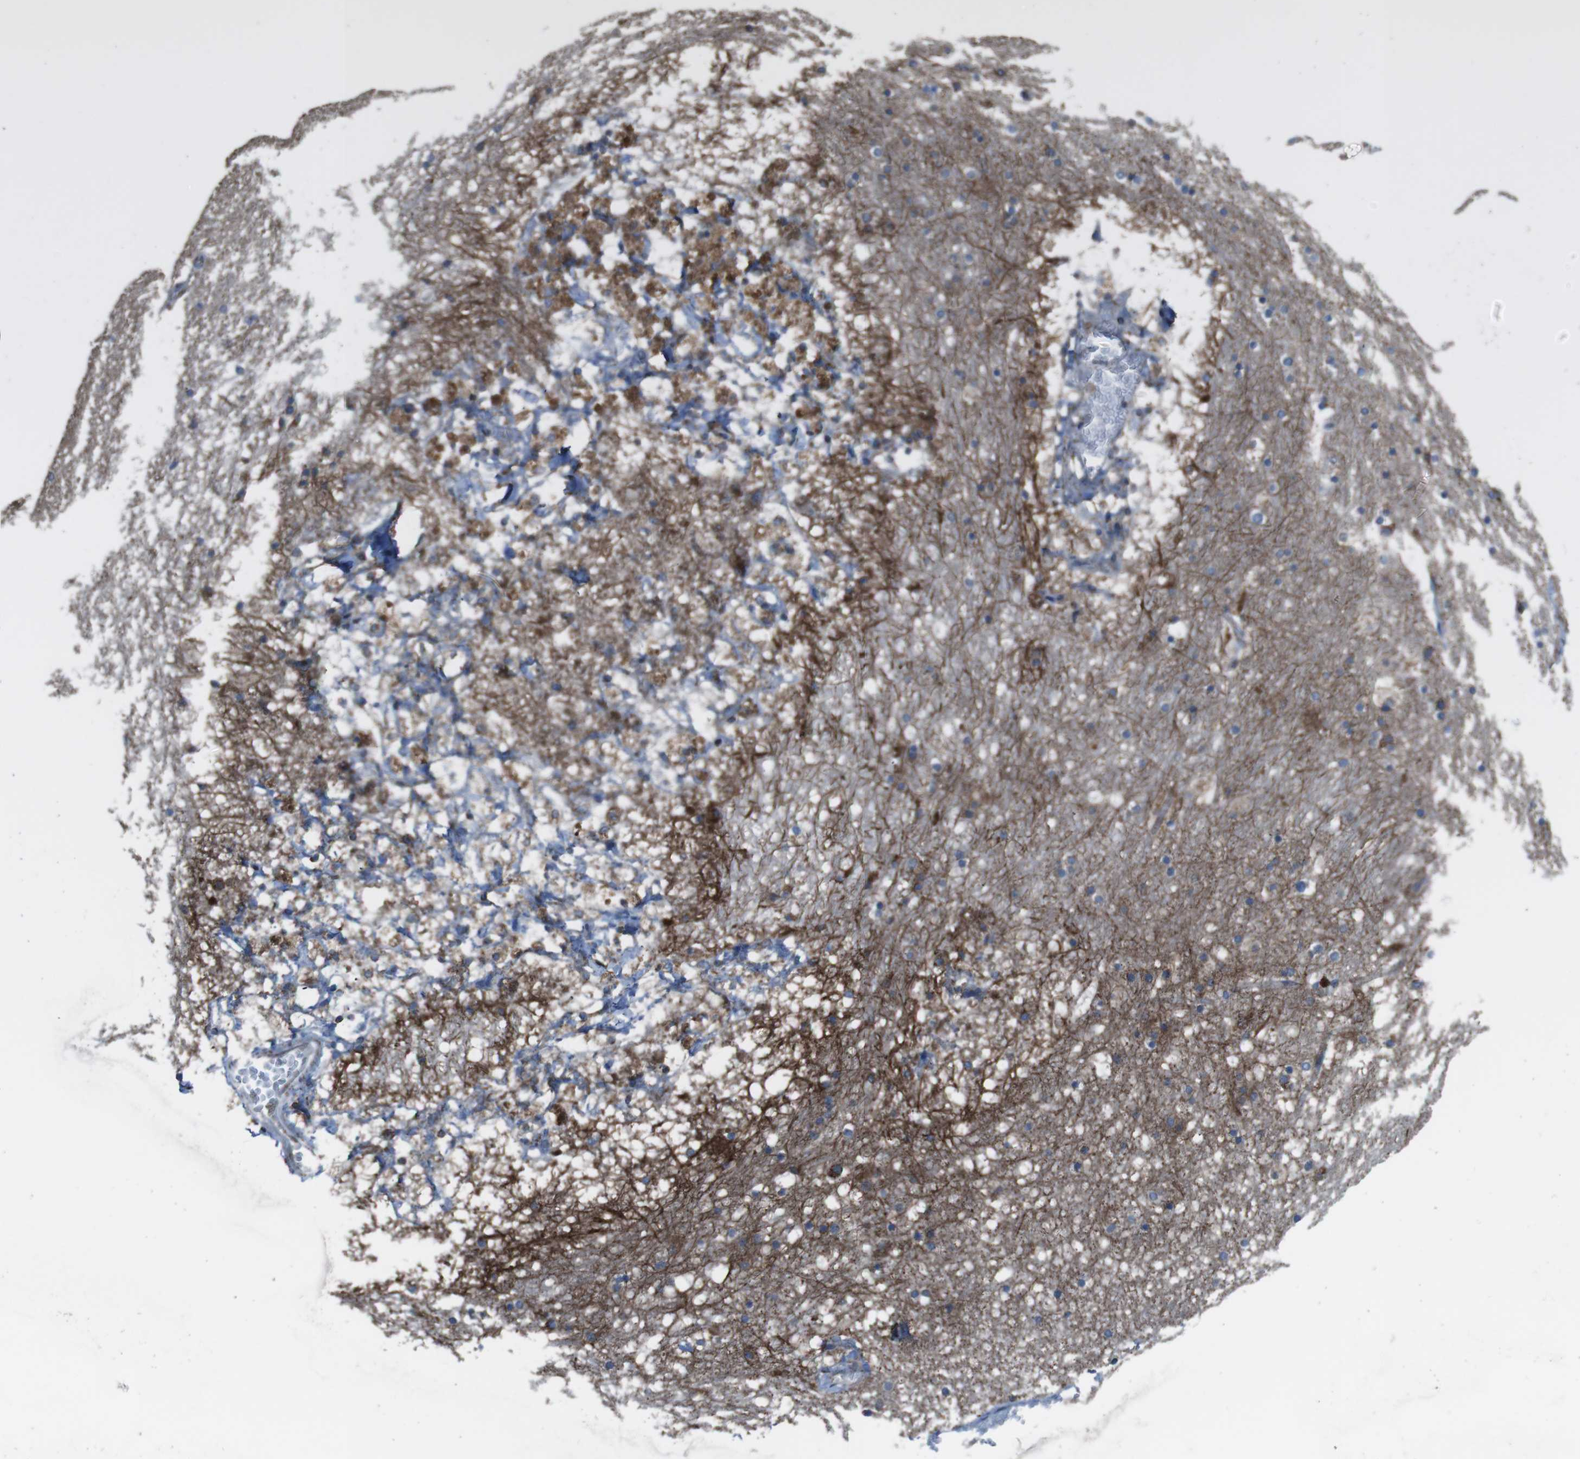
{"staining": {"intensity": "moderate", "quantity": "<25%", "location": "cytoplasmic/membranous"}, "tissue": "hippocampus", "cell_type": "Glial cells", "image_type": "normal", "snomed": [{"axis": "morphology", "description": "Normal tissue, NOS"}, {"axis": "topography", "description": "Hippocampus"}], "caption": "The immunohistochemical stain shows moderate cytoplasmic/membranous positivity in glial cells of normal hippocampus.", "gene": "GIMAP8", "patient": {"sex": "male", "age": 45}}